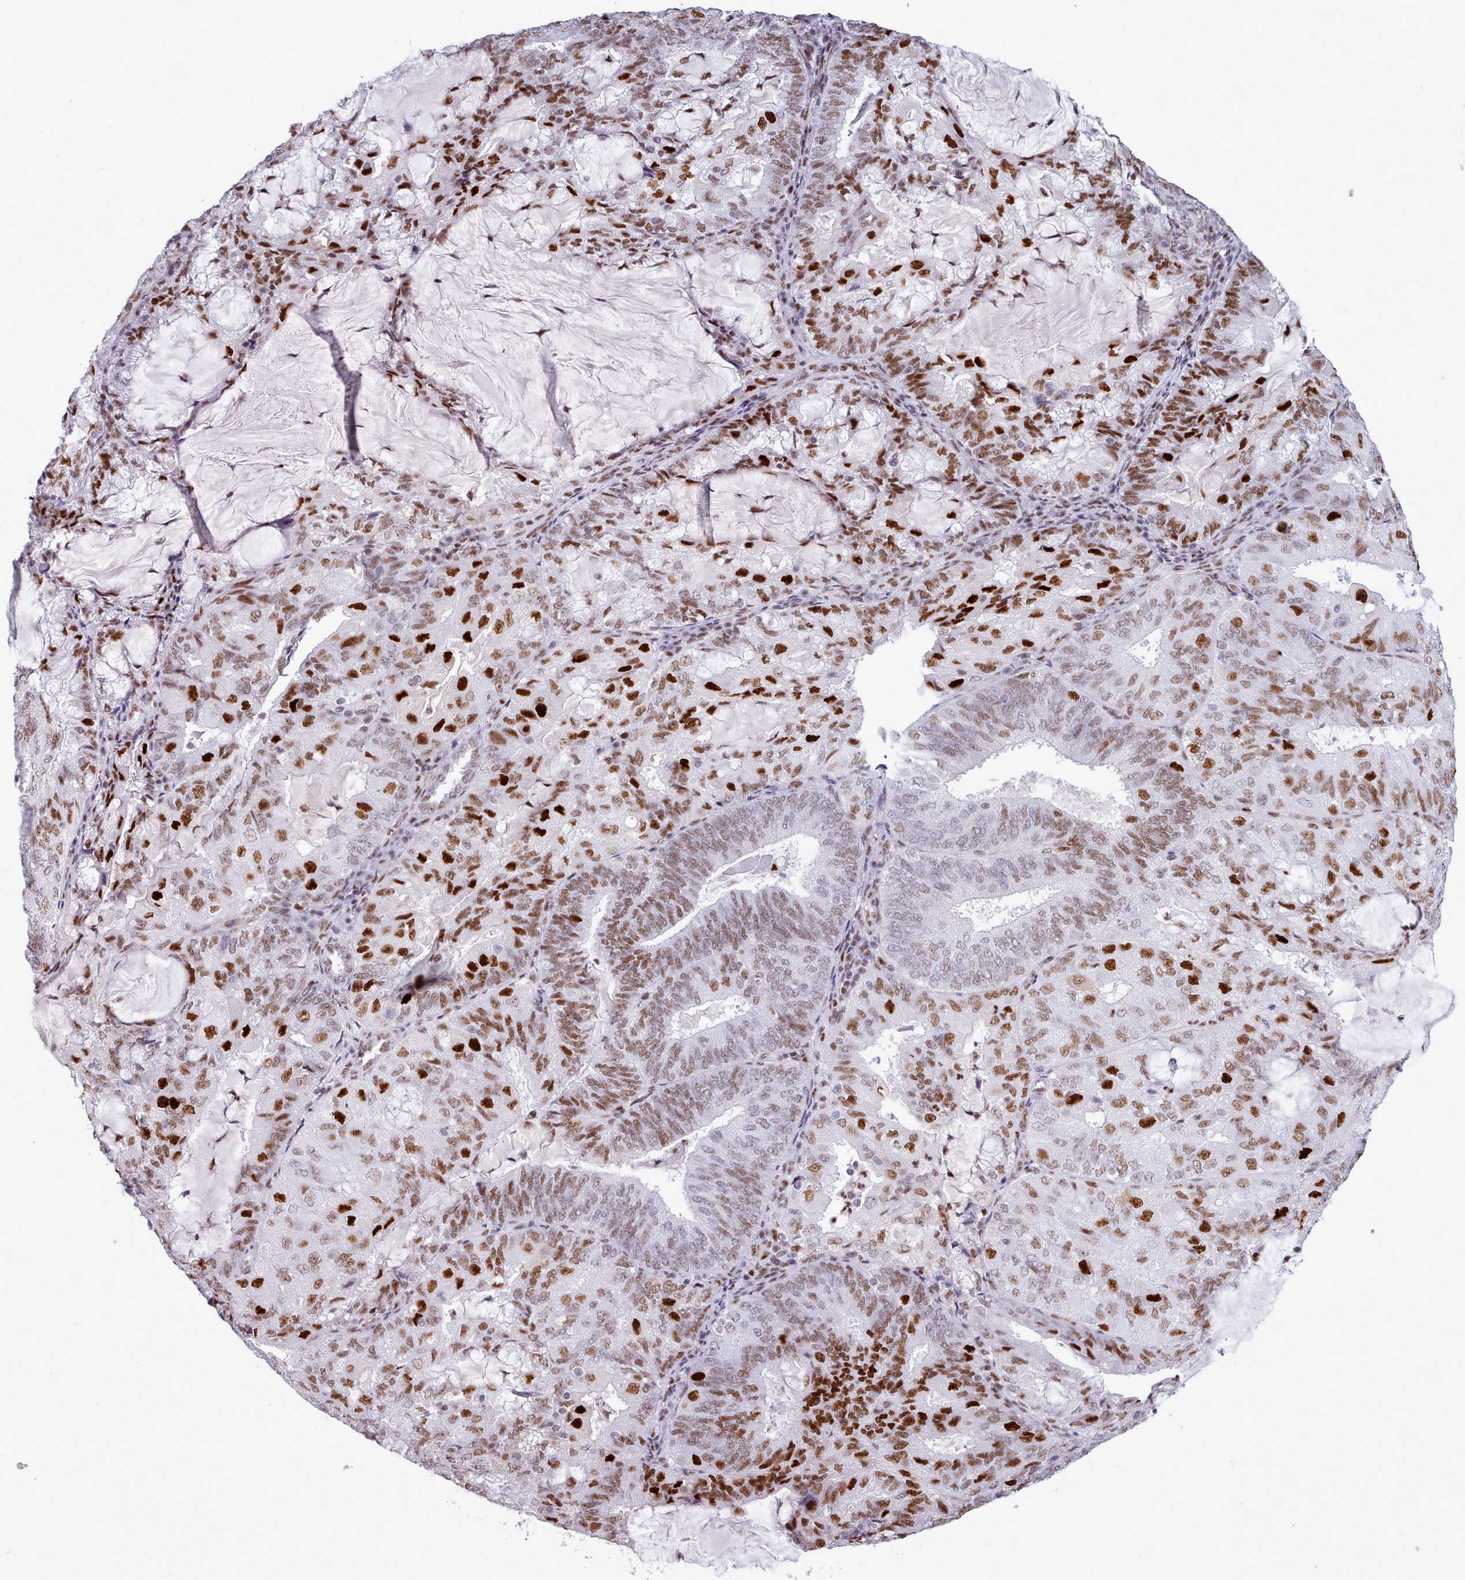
{"staining": {"intensity": "strong", "quantity": "25%-75%", "location": "nuclear"}, "tissue": "endometrial cancer", "cell_type": "Tumor cells", "image_type": "cancer", "snomed": [{"axis": "morphology", "description": "Adenocarcinoma, NOS"}, {"axis": "topography", "description": "Endometrium"}], "caption": "High-magnification brightfield microscopy of endometrial adenocarcinoma stained with DAB (brown) and counterstained with hematoxylin (blue). tumor cells exhibit strong nuclear expression is present in about25%-75% of cells.", "gene": "SRSF4", "patient": {"sex": "female", "age": 81}}